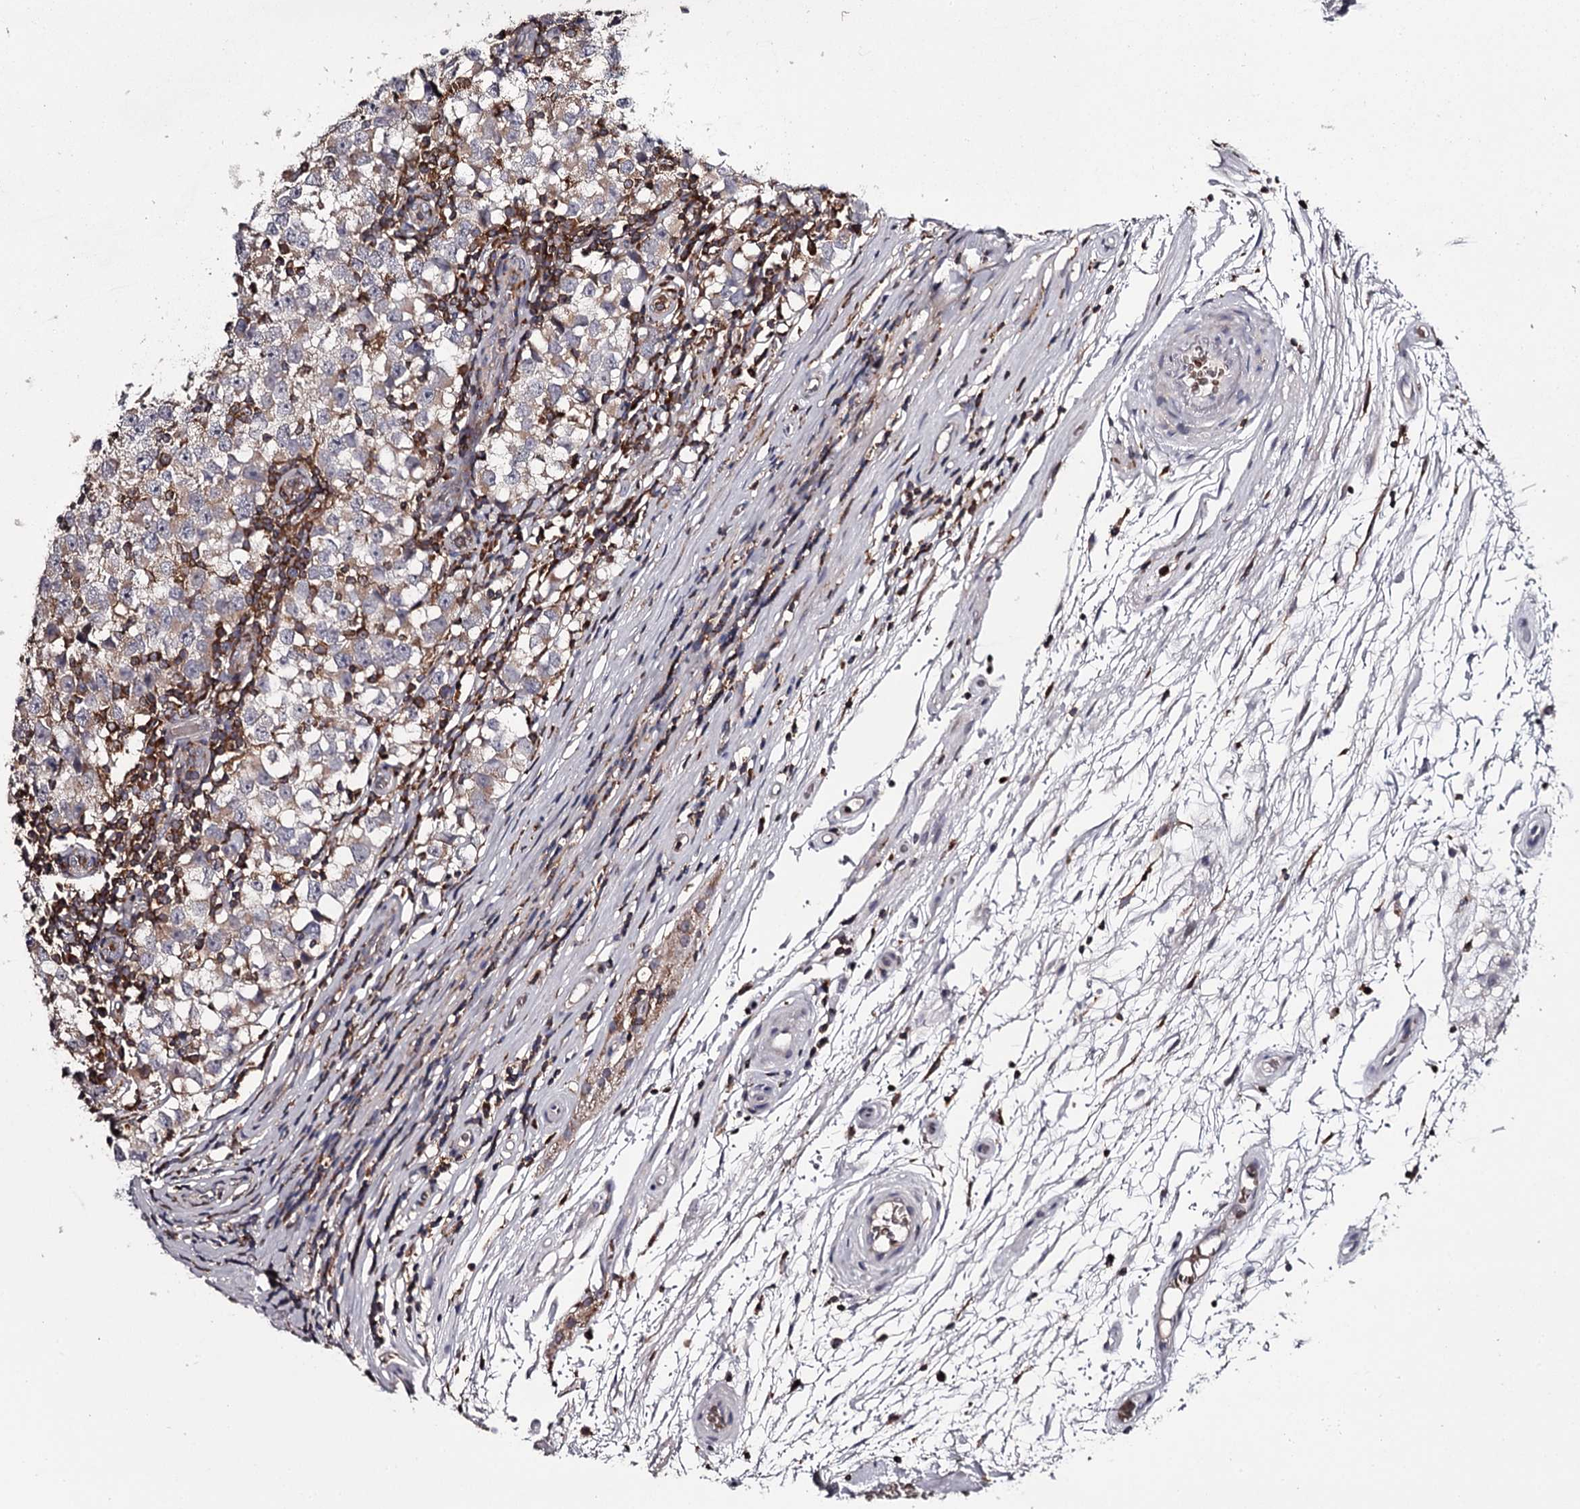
{"staining": {"intensity": "weak", "quantity": "<25%", "location": "cytoplasmic/membranous"}, "tissue": "testis cancer", "cell_type": "Tumor cells", "image_type": "cancer", "snomed": [{"axis": "morphology", "description": "Seminoma, NOS"}, {"axis": "topography", "description": "Testis"}], "caption": "This photomicrograph is of testis seminoma stained with immunohistochemistry (IHC) to label a protein in brown with the nuclei are counter-stained blue. There is no expression in tumor cells.", "gene": "RASSF6", "patient": {"sex": "male", "age": 65}}